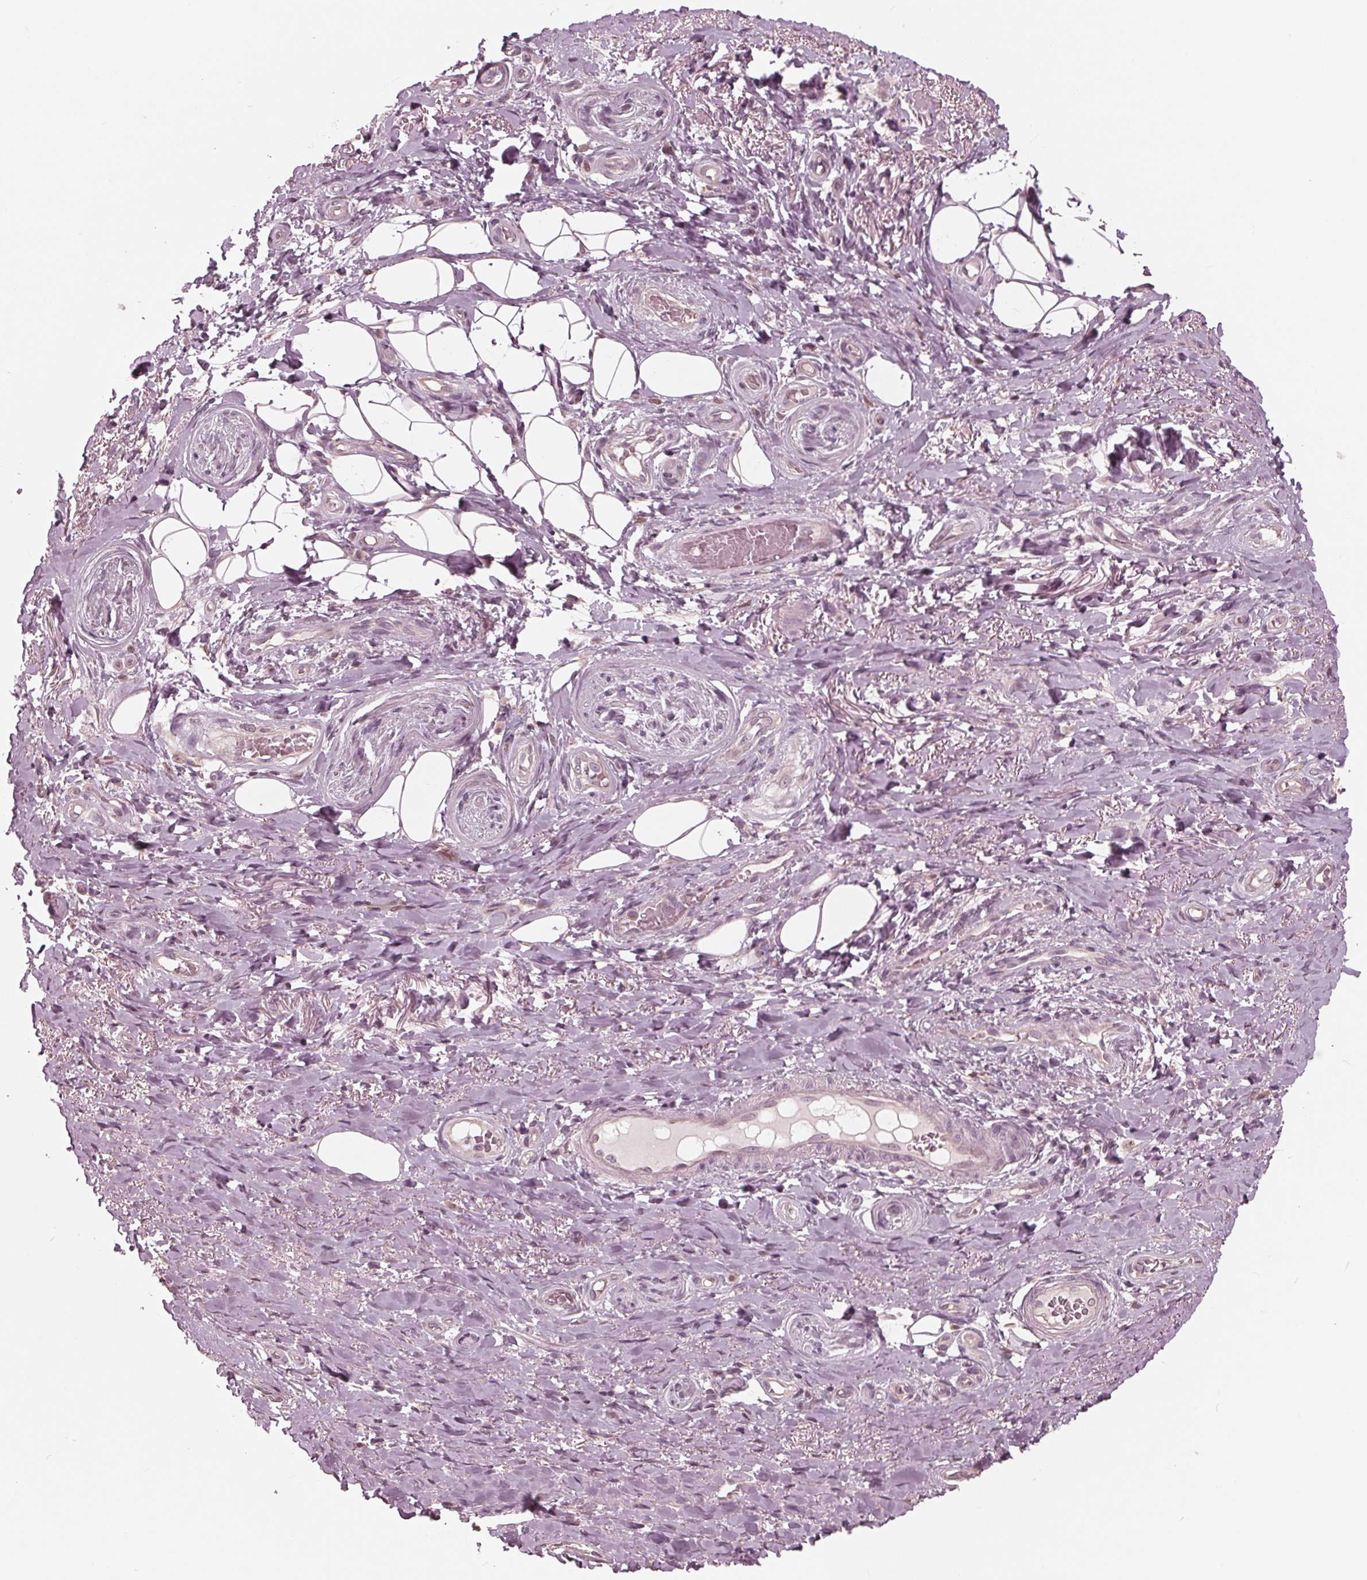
{"staining": {"intensity": "negative", "quantity": "none", "location": "none"}, "tissue": "adipose tissue", "cell_type": "Adipocytes", "image_type": "normal", "snomed": [{"axis": "morphology", "description": "Normal tissue, NOS"}, {"axis": "topography", "description": "Anal"}, {"axis": "topography", "description": "Peripheral nerve tissue"}], "caption": "Immunohistochemistry of benign adipose tissue reveals no positivity in adipocytes.", "gene": "ING3", "patient": {"sex": "male", "age": 53}}